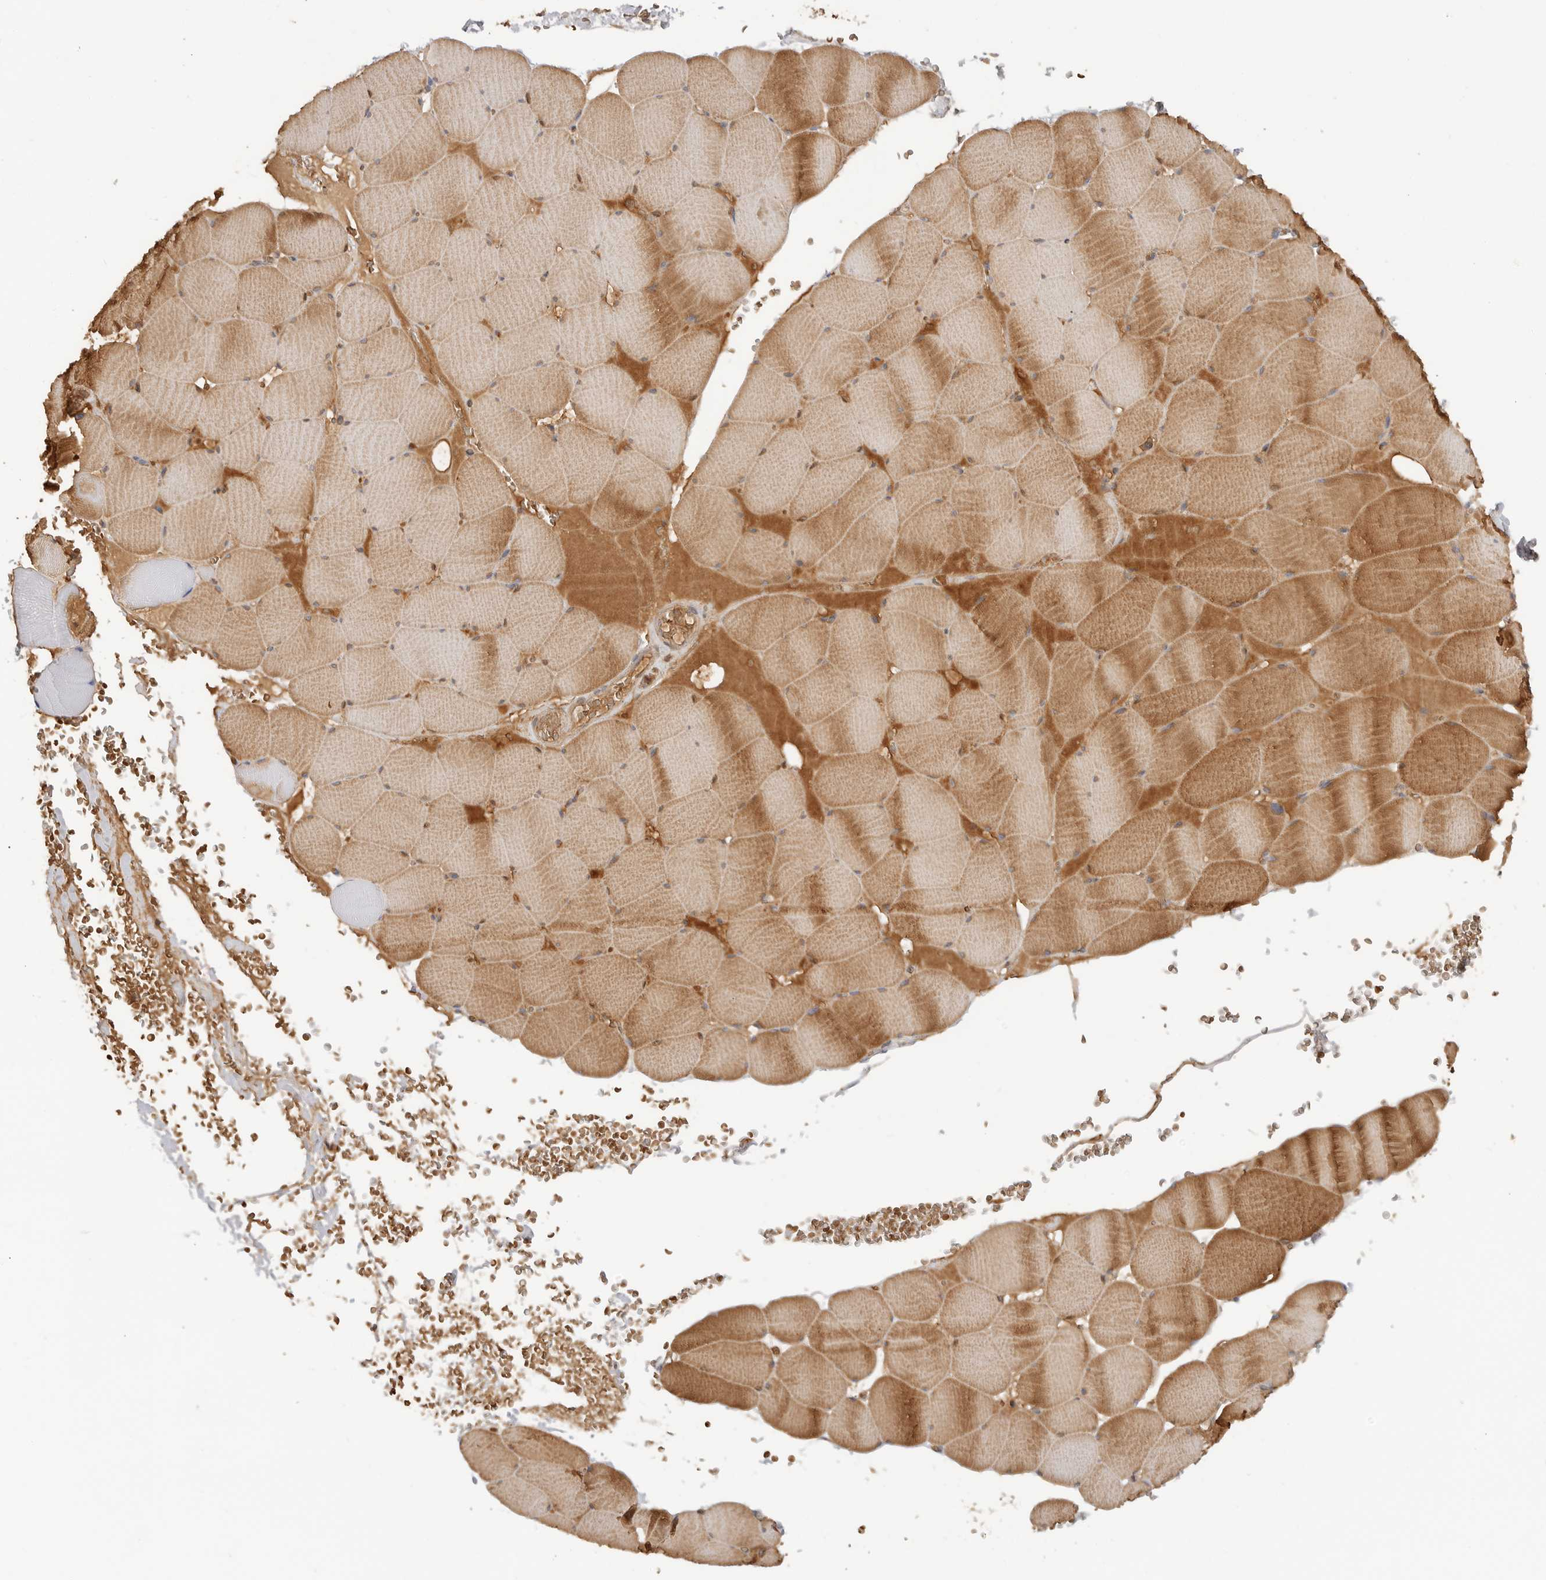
{"staining": {"intensity": "strong", "quantity": "25%-75%", "location": "cytoplasmic/membranous"}, "tissue": "skeletal muscle", "cell_type": "Myocytes", "image_type": "normal", "snomed": [{"axis": "morphology", "description": "Normal tissue, NOS"}, {"axis": "topography", "description": "Skeletal muscle"}], "caption": "Immunohistochemical staining of unremarkable skeletal muscle reveals strong cytoplasmic/membranous protein expression in approximately 25%-75% of myocytes. Nuclei are stained in blue.", "gene": "CLDN12", "patient": {"sex": "male", "age": 62}}